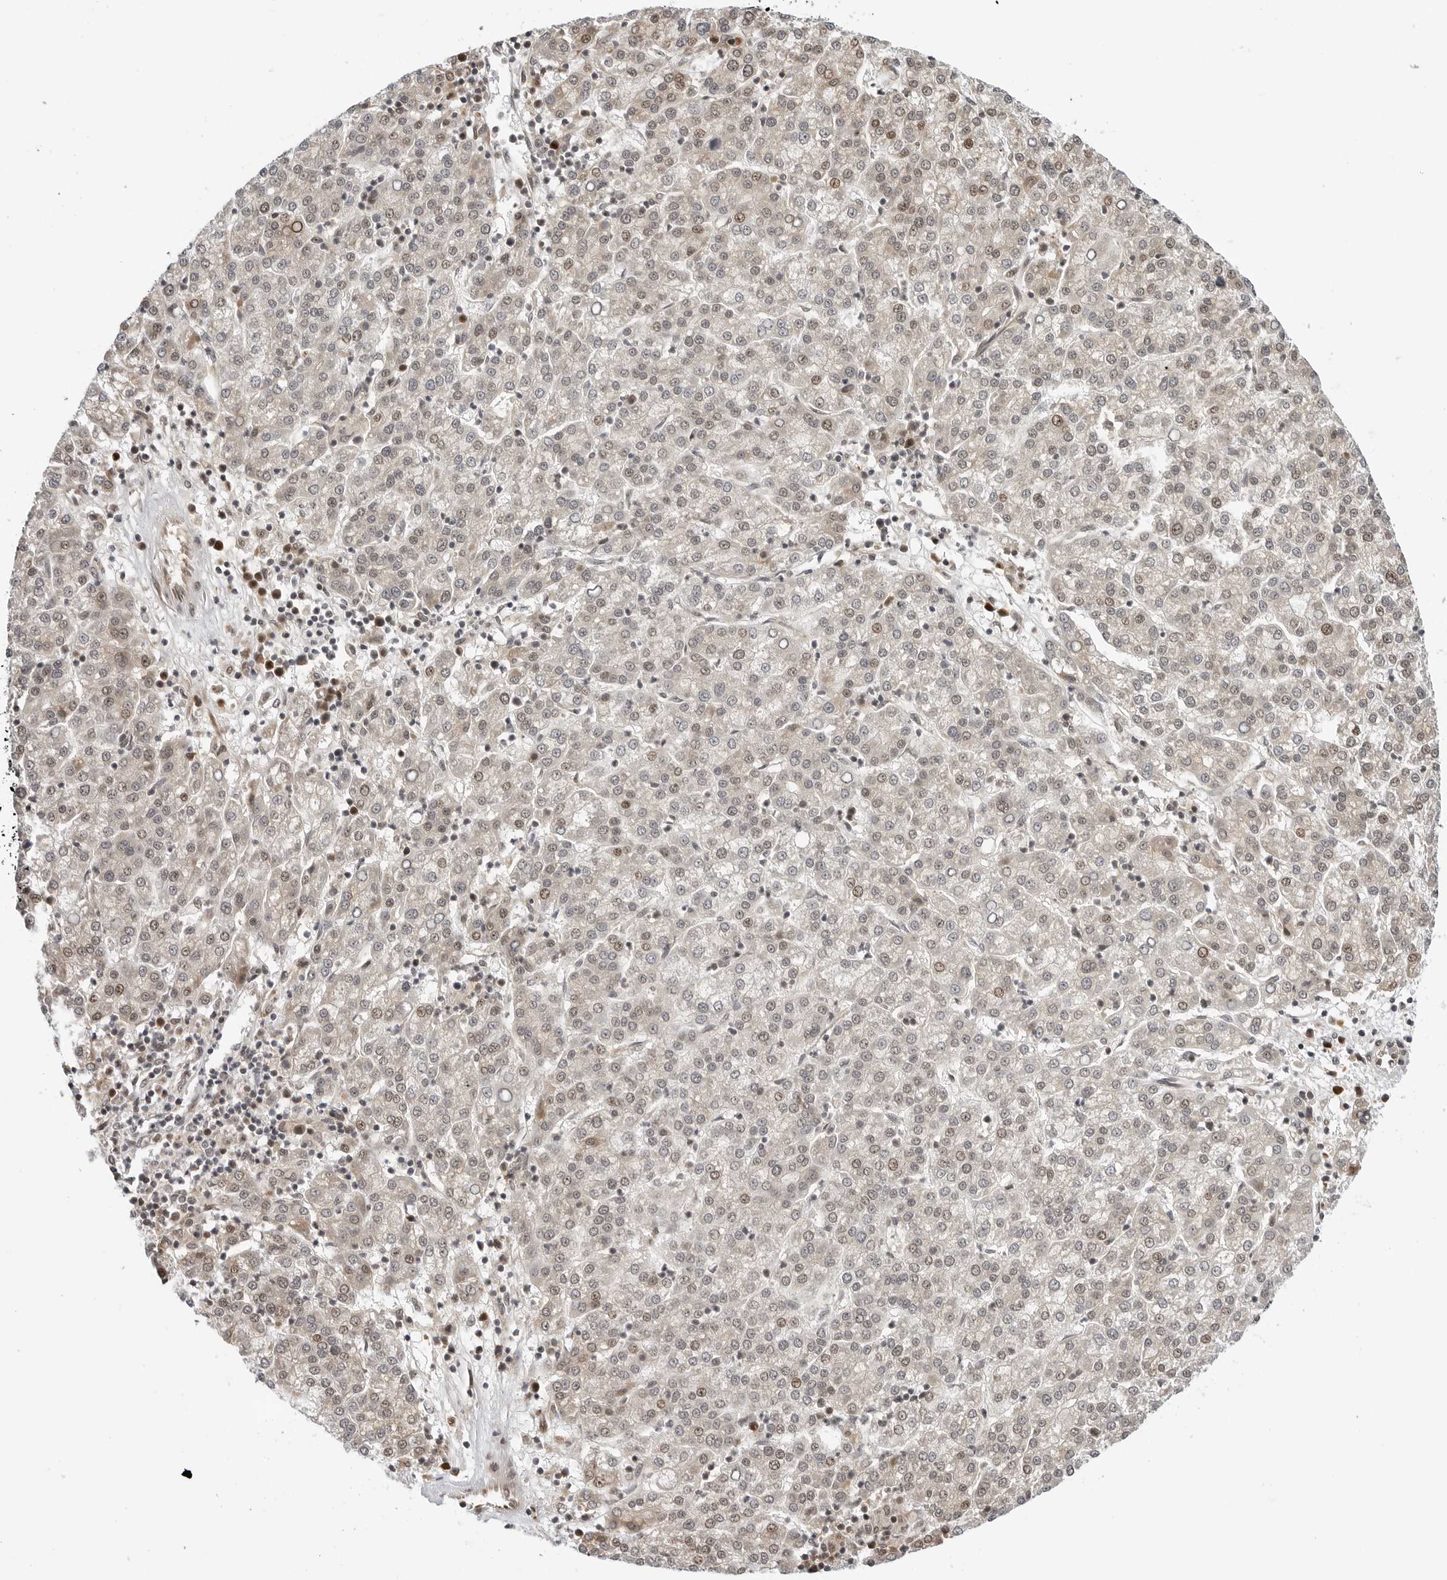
{"staining": {"intensity": "weak", "quantity": "25%-75%", "location": "nuclear"}, "tissue": "liver cancer", "cell_type": "Tumor cells", "image_type": "cancer", "snomed": [{"axis": "morphology", "description": "Carcinoma, Hepatocellular, NOS"}, {"axis": "topography", "description": "Liver"}], "caption": "Tumor cells reveal low levels of weak nuclear staining in approximately 25%-75% of cells in liver cancer.", "gene": "TIPRL", "patient": {"sex": "female", "age": 58}}